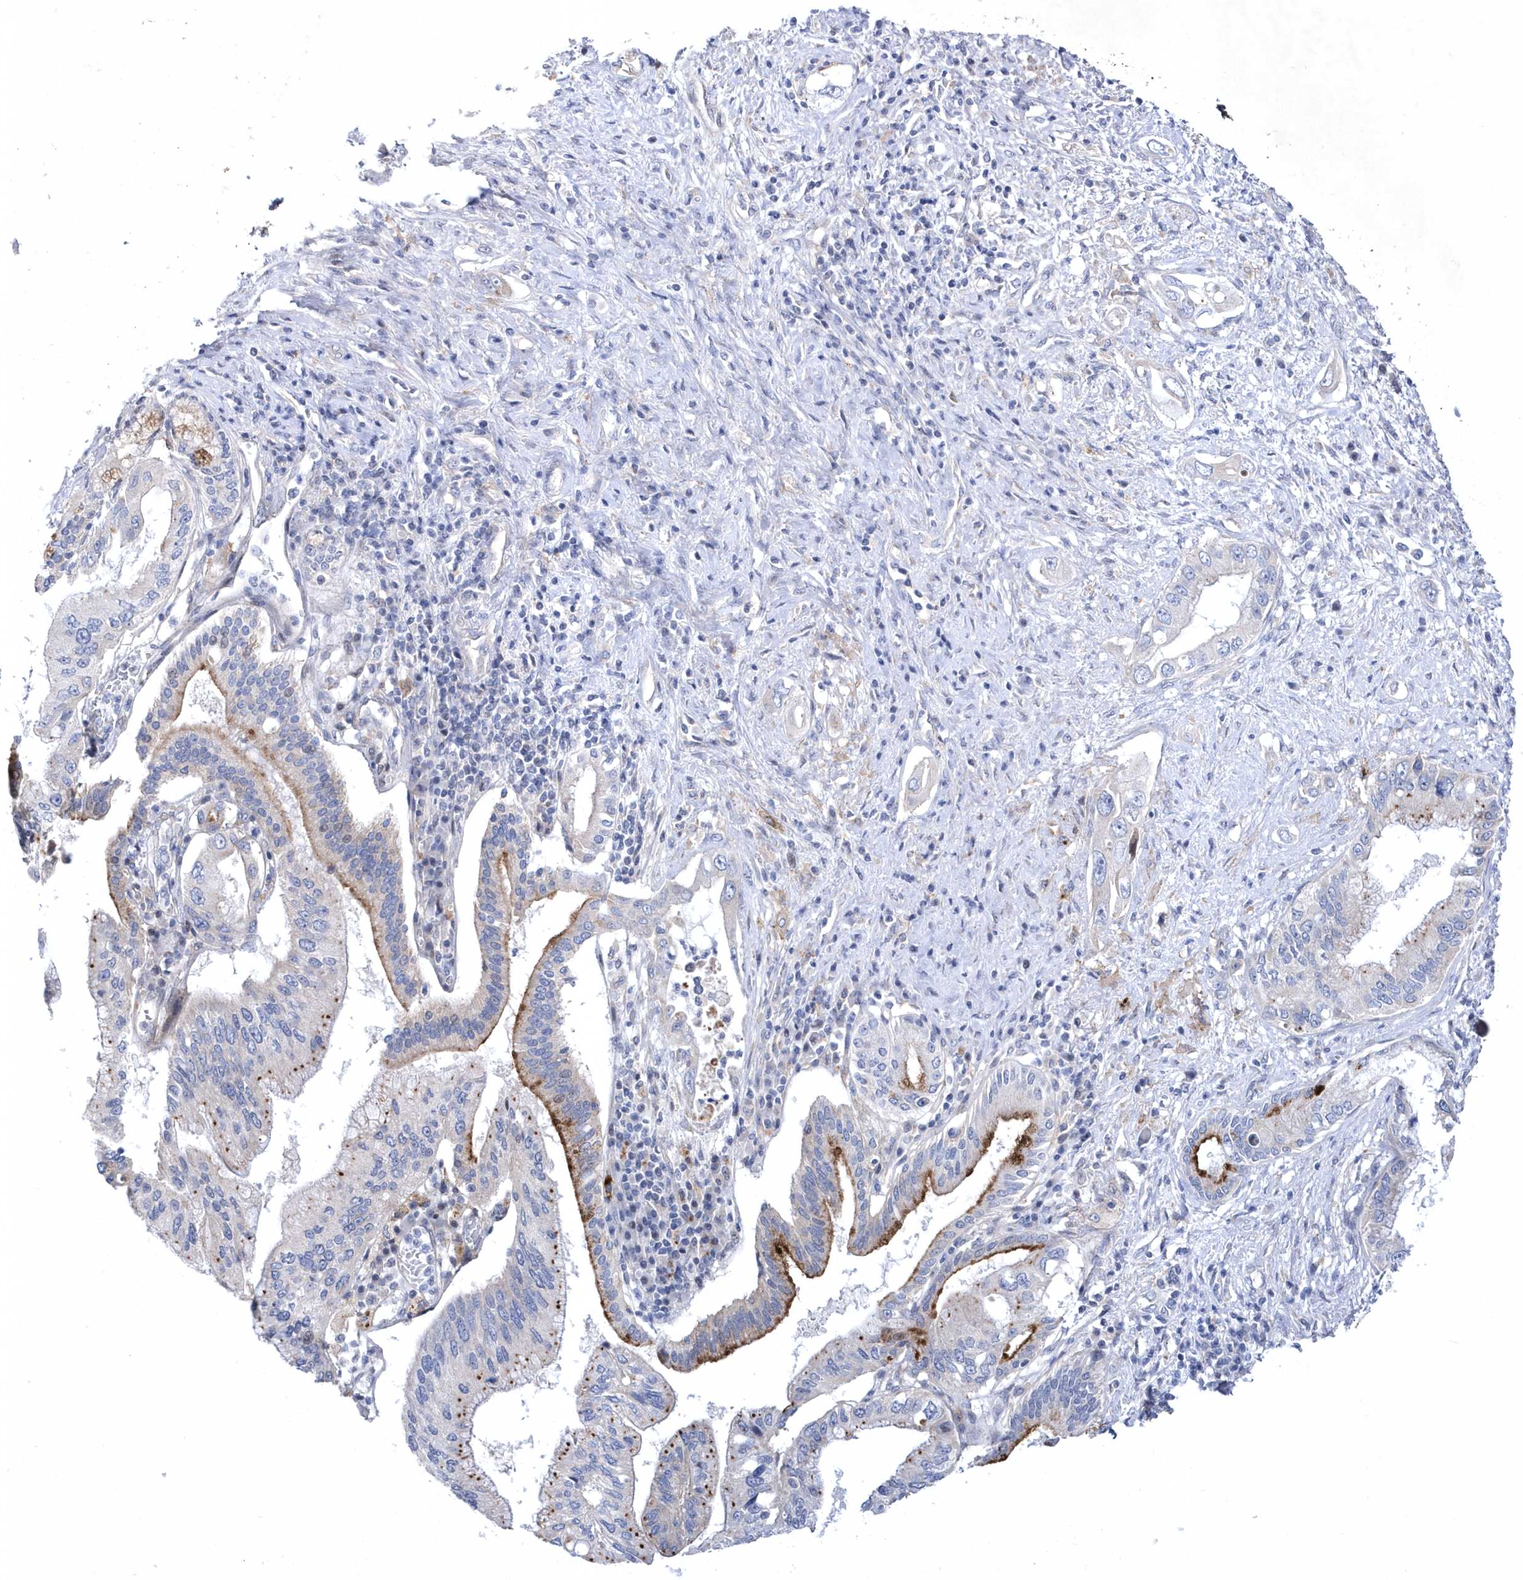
{"staining": {"intensity": "weak", "quantity": "25%-75%", "location": "cytoplasmic/membranous"}, "tissue": "pancreatic cancer", "cell_type": "Tumor cells", "image_type": "cancer", "snomed": [{"axis": "morphology", "description": "Inflammation, NOS"}, {"axis": "morphology", "description": "Adenocarcinoma, NOS"}, {"axis": "topography", "description": "Pancreas"}], "caption": "Brown immunohistochemical staining in adenocarcinoma (pancreatic) shows weak cytoplasmic/membranous expression in approximately 25%-75% of tumor cells. The staining is performed using DAB (3,3'-diaminobenzidine) brown chromogen to label protein expression. The nuclei are counter-stained blue using hematoxylin.", "gene": "LONRF2", "patient": {"sex": "female", "age": 56}}